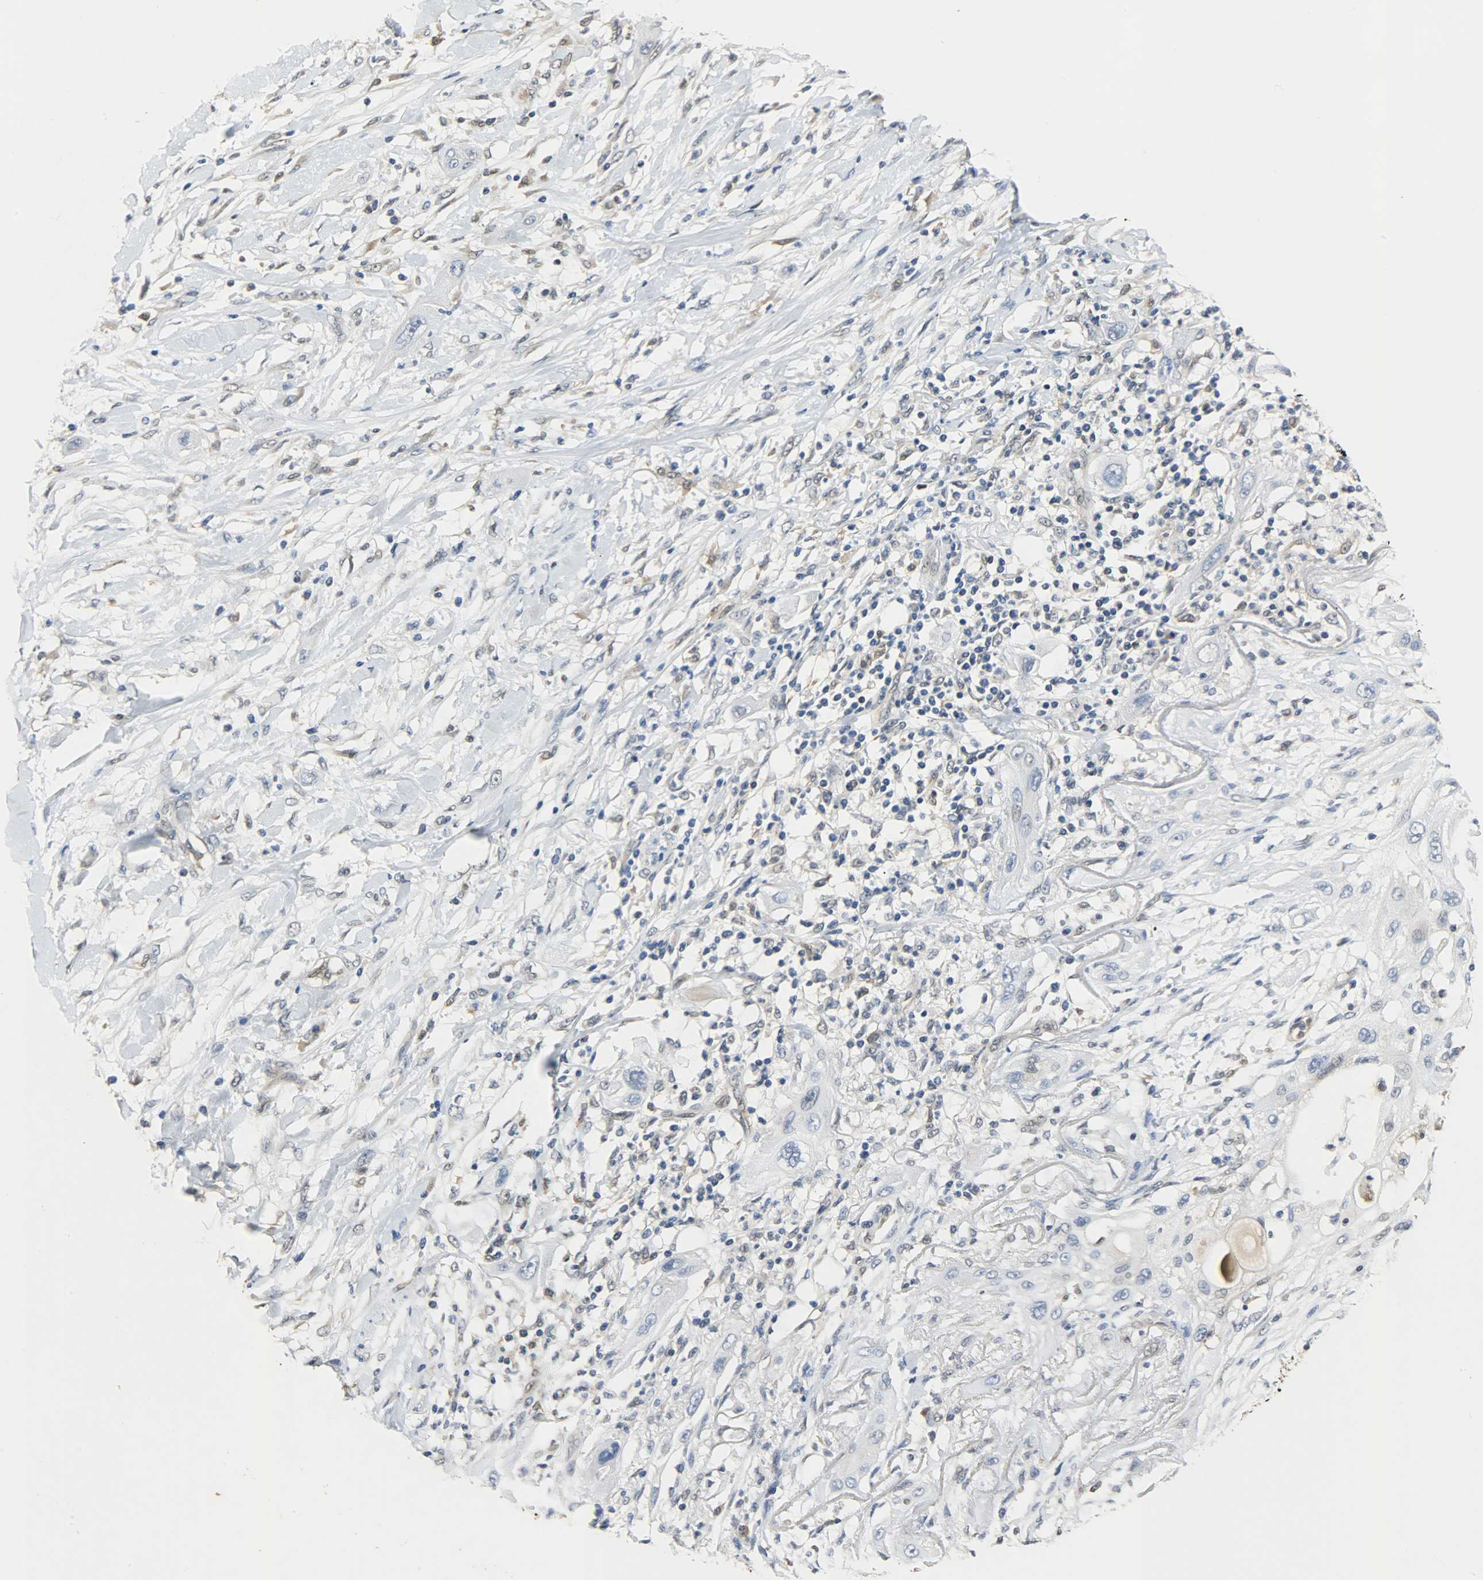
{"staining": {"intensity": "weak", "quantity": "25%-75%", "location": "cytoplasmic/membranous,nuclear"}, "tissue": "lung cancer", "cell_type": "Tumor cells", "image_type": "cancer", "snomed": [{"axis": "morphology", "description": "Squamous cell carcinoma, NOS"}, {"axis": "topography", "description": "Lung"}], "caption": "Lung squamous cell carcinoma stained with IHC reveals weak cytoplasmic/membranous and nuclear staining in about 25%-75% of tumor cells. (DAB IHC, brown staining for protein, blue staining for nuclei).", "gene": "EIF4EBP1", "patient": {"sex": "female", "age": 47}}